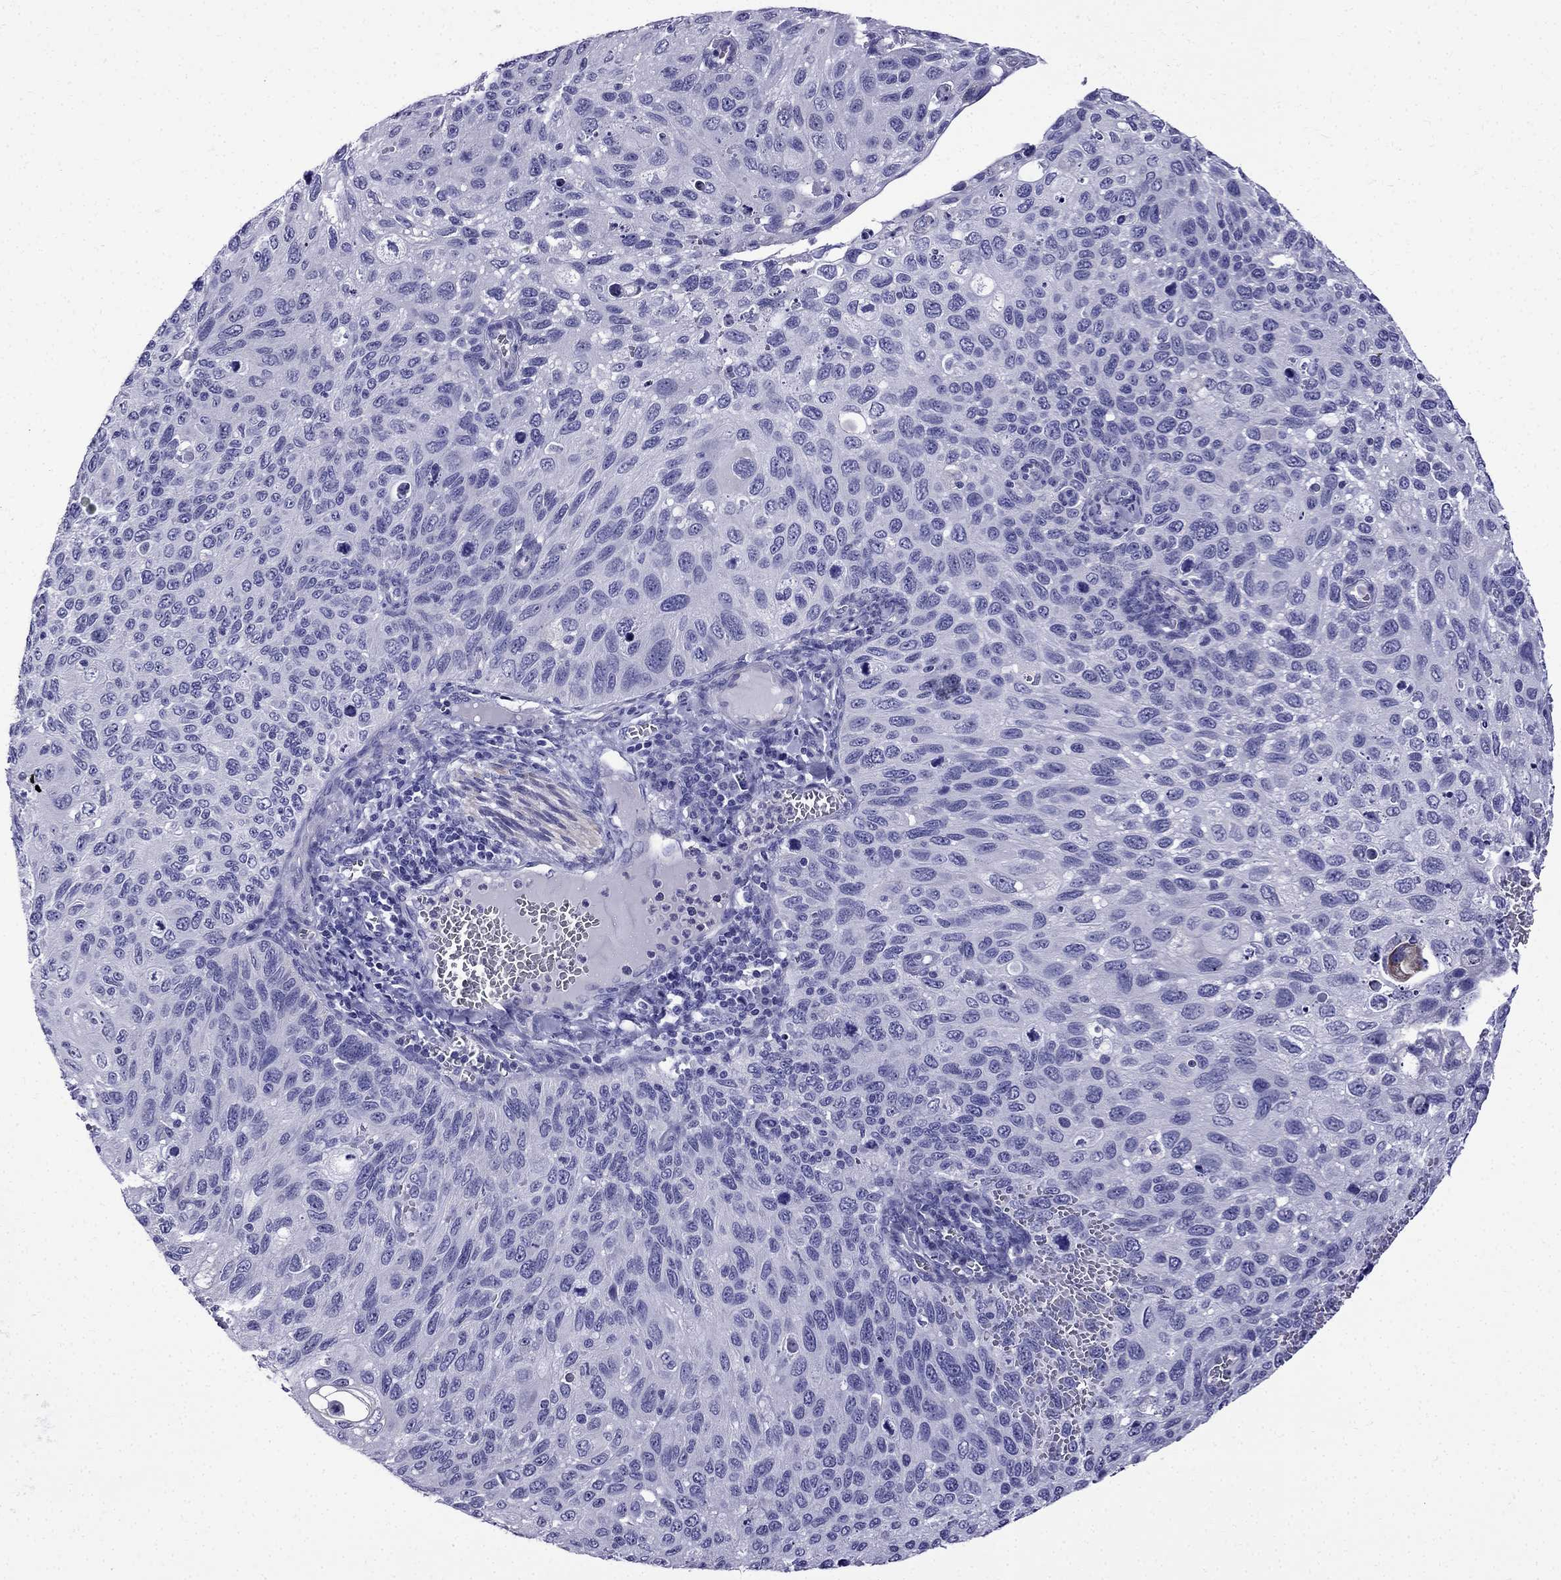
{"staining": {"intensity": "negative", "quantity": "none", "location": "none"}, "tissue": "cervical cancer", "cell_type": "Tumor cells", "image_type": "cancer", "snomed": [{"axis": "morphology", "description": "Squamous cell carcinoma, NOS"}, {"axis": "topography", "description": "Cervix"}], "caption": "Tumor cells are negative for protein expression in human cervical cancer (squamous cell carcinoma).", "gene": "ERC2", "patient": {"sex": "female", "age": 70}}